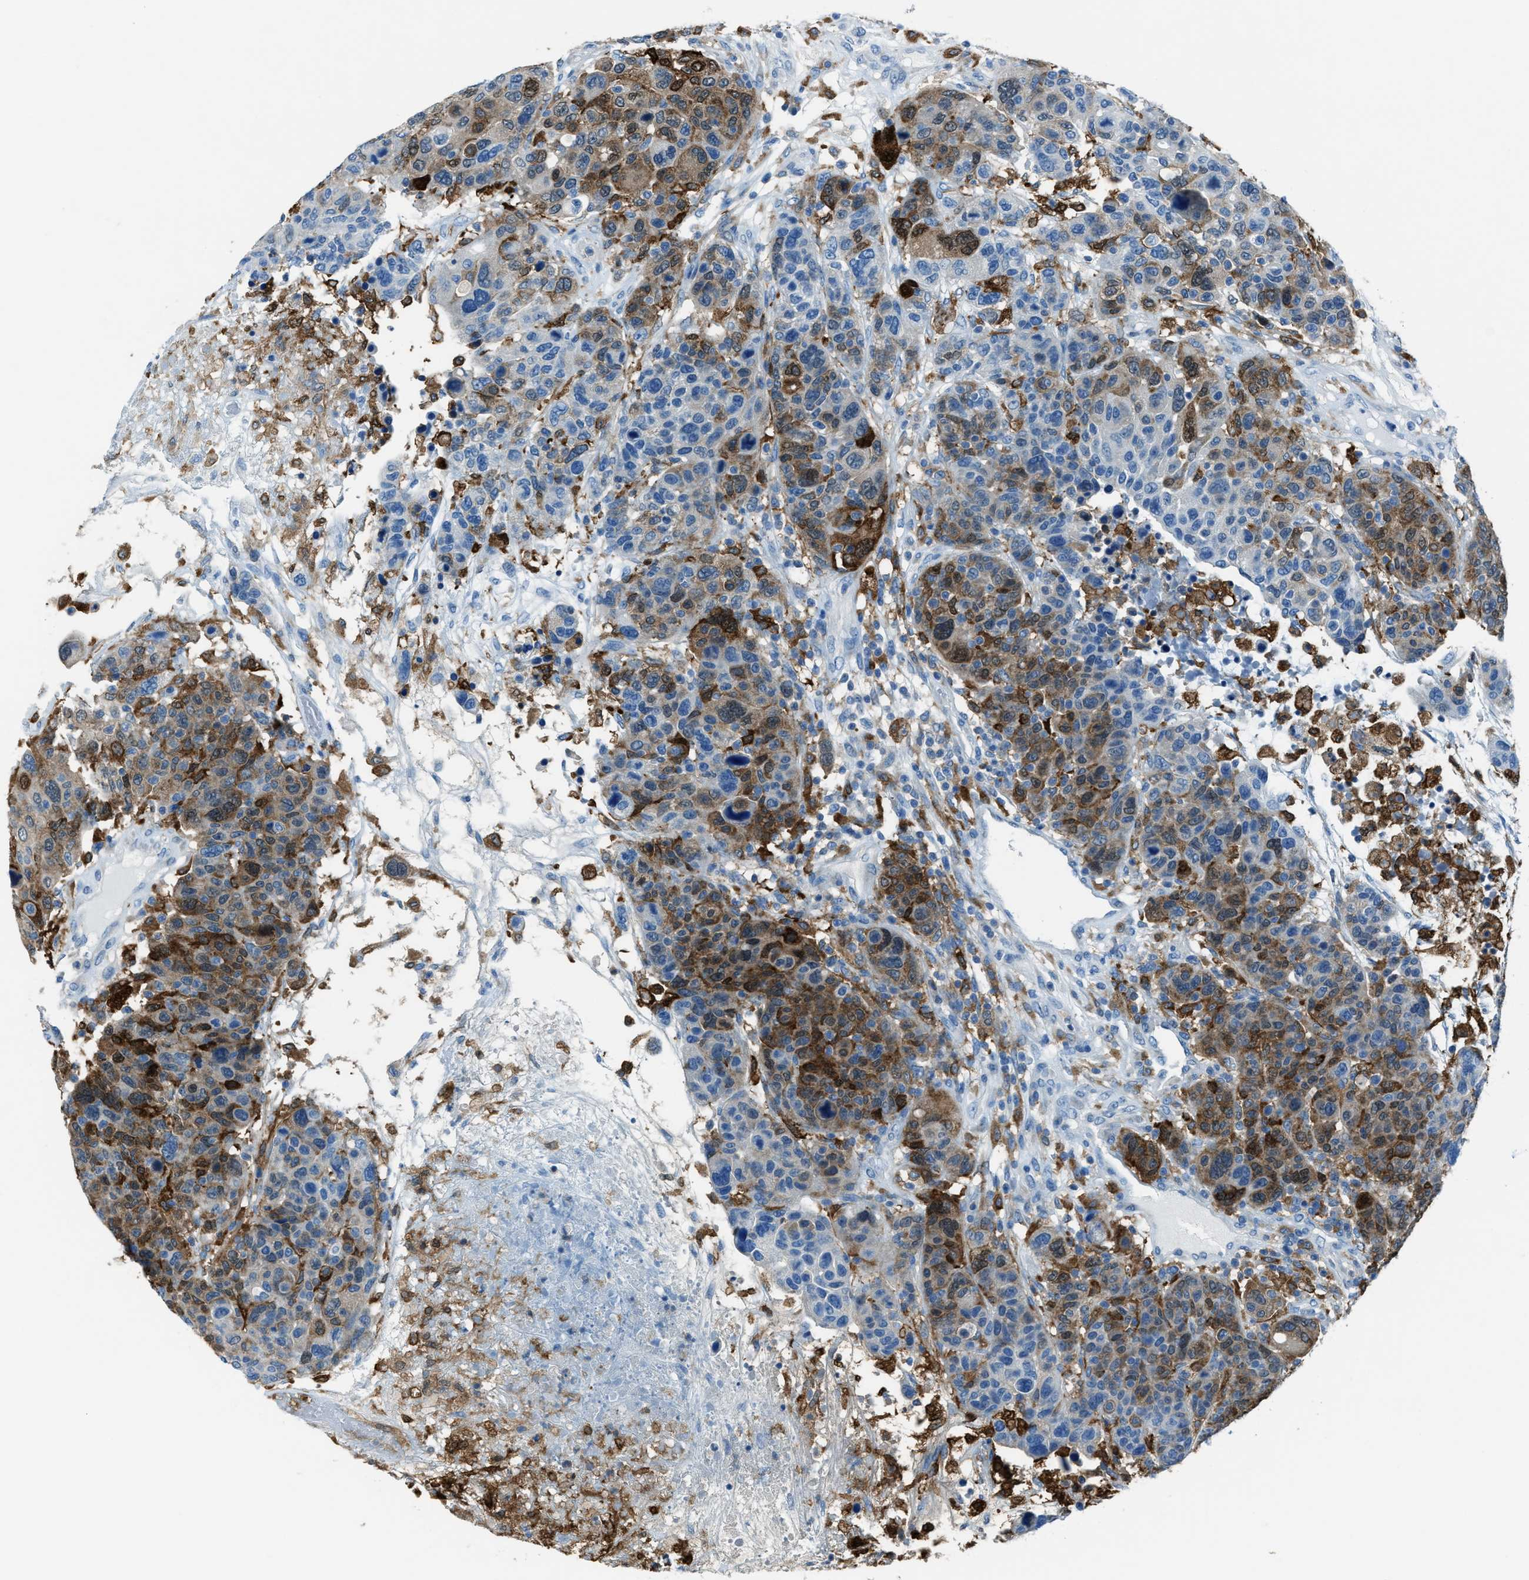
{"staining": {"intensity": "moderate", "quantity": ">75%", "location": "cytoplasmic/membranous"}, "tissue": "breast cancer", "cell_type": "Tumor cells", "image_type": "cancer", "snomed": [{"axis": "morphology", "description": "Duct carcinoma"}, {"axis": "topography", "description": "Breast"}], "caption": "Immunohistochemical staining of infiltrating ductal carcinoma (breast) displays medium levels of moderate cytoplasmic/membranous expression in approximately >75% of tumor cells.", "gene": "MATCAP2", "patient": {"sex": "female", "age": 37}}